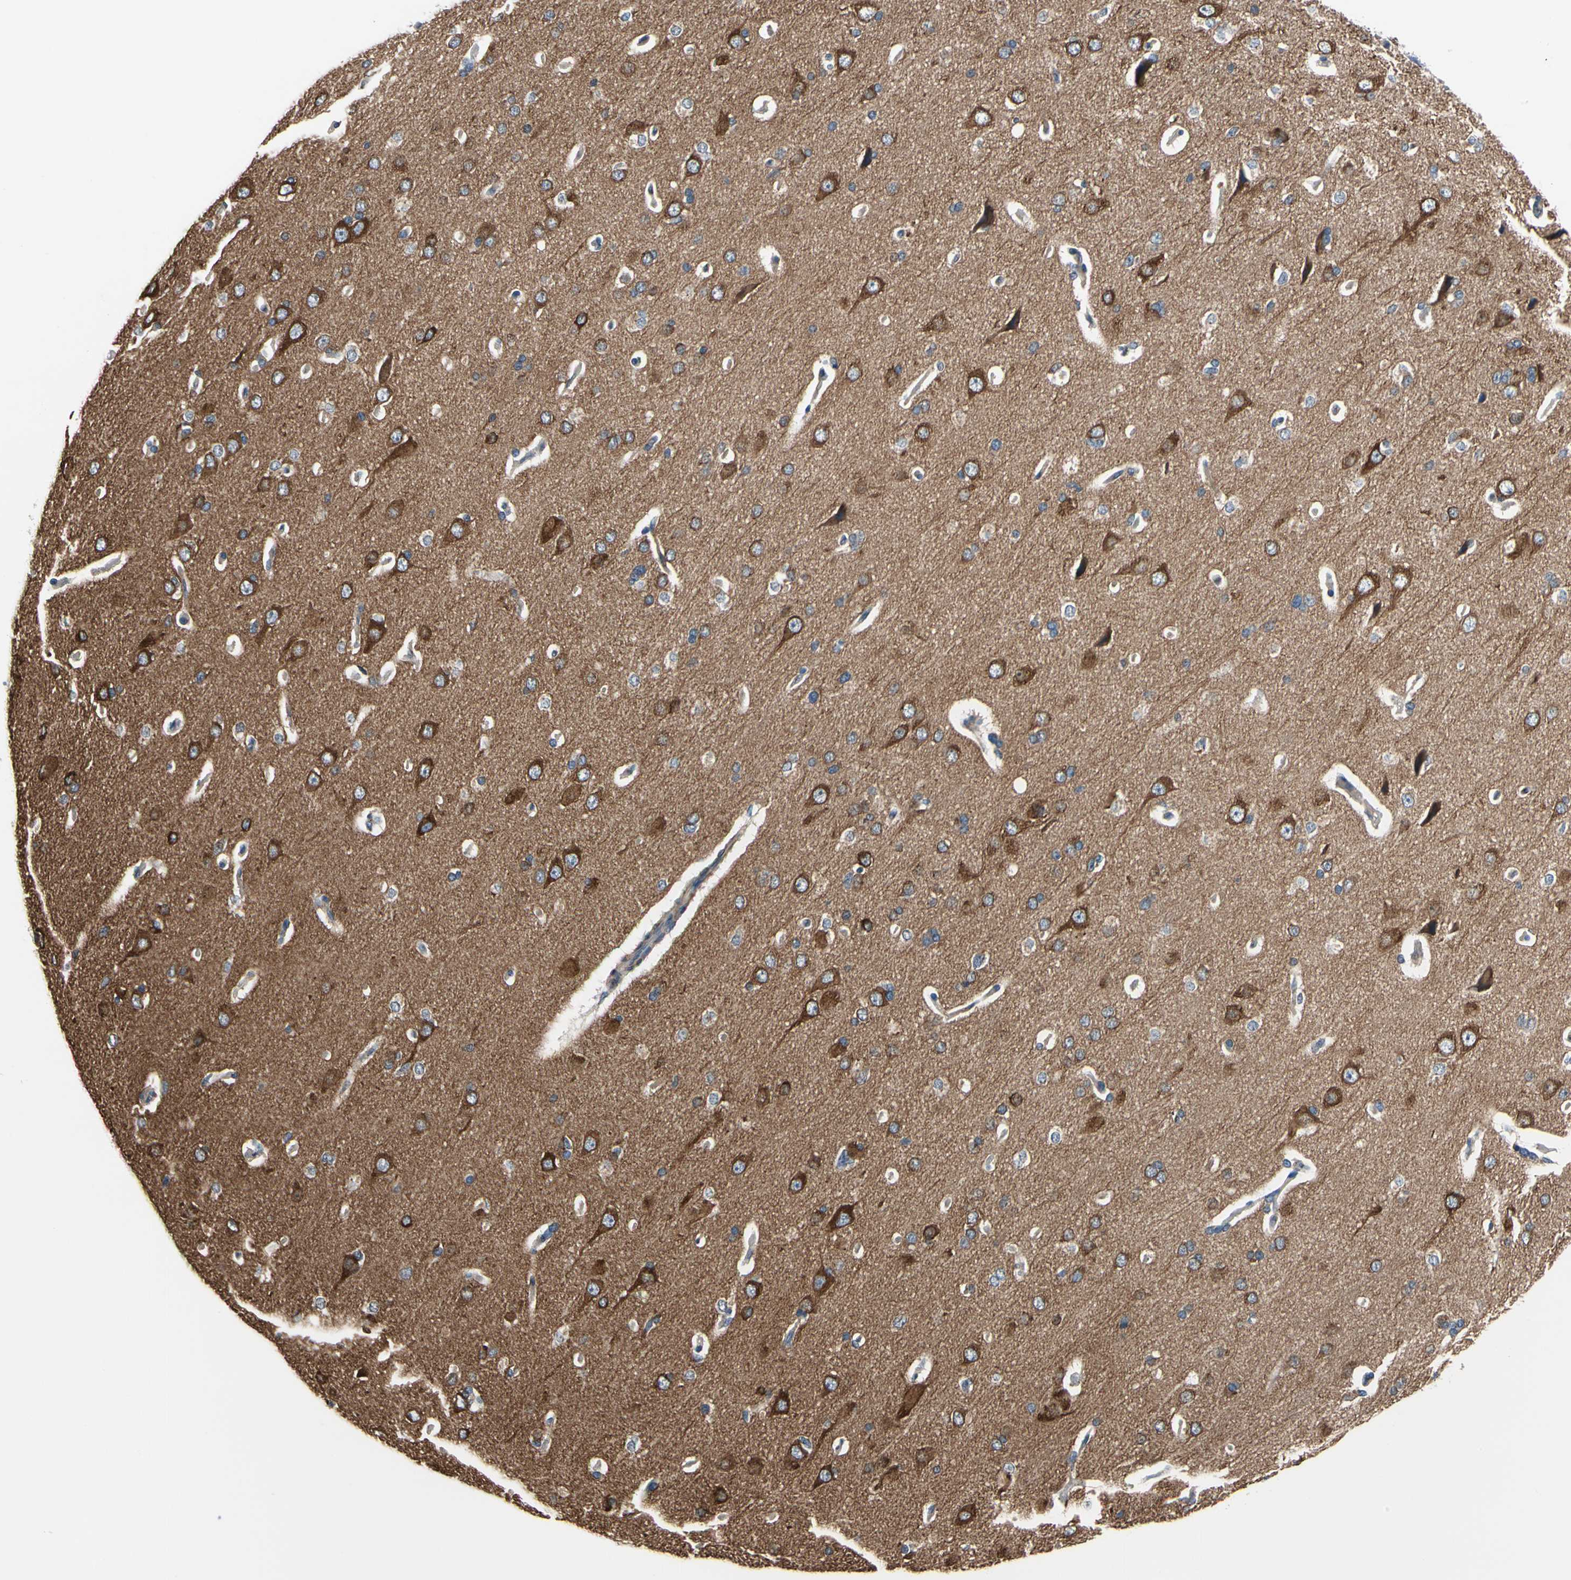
{"staining": {"intensity": "weak", "quantity": ">75%", "location": "cytoplasmic/membranous"}, "tissue": "cerebral cortex", "cell_type": "Endothelial cells", "image_type": "normal", "snomed": [{"axis": "morphology", "description": "Normal tissue, NOS"}, {"axis": "topography", "description": "Cerebral cortex"}], "caption": "Brown immunohistochemical staining in normal cerebral cortex shows weak cytoplasmic/membranous positivity in approximately >75% of endothelial cells.", "gene": "PRKAR2B", "patient": {"sex": "male", "age": 62}}